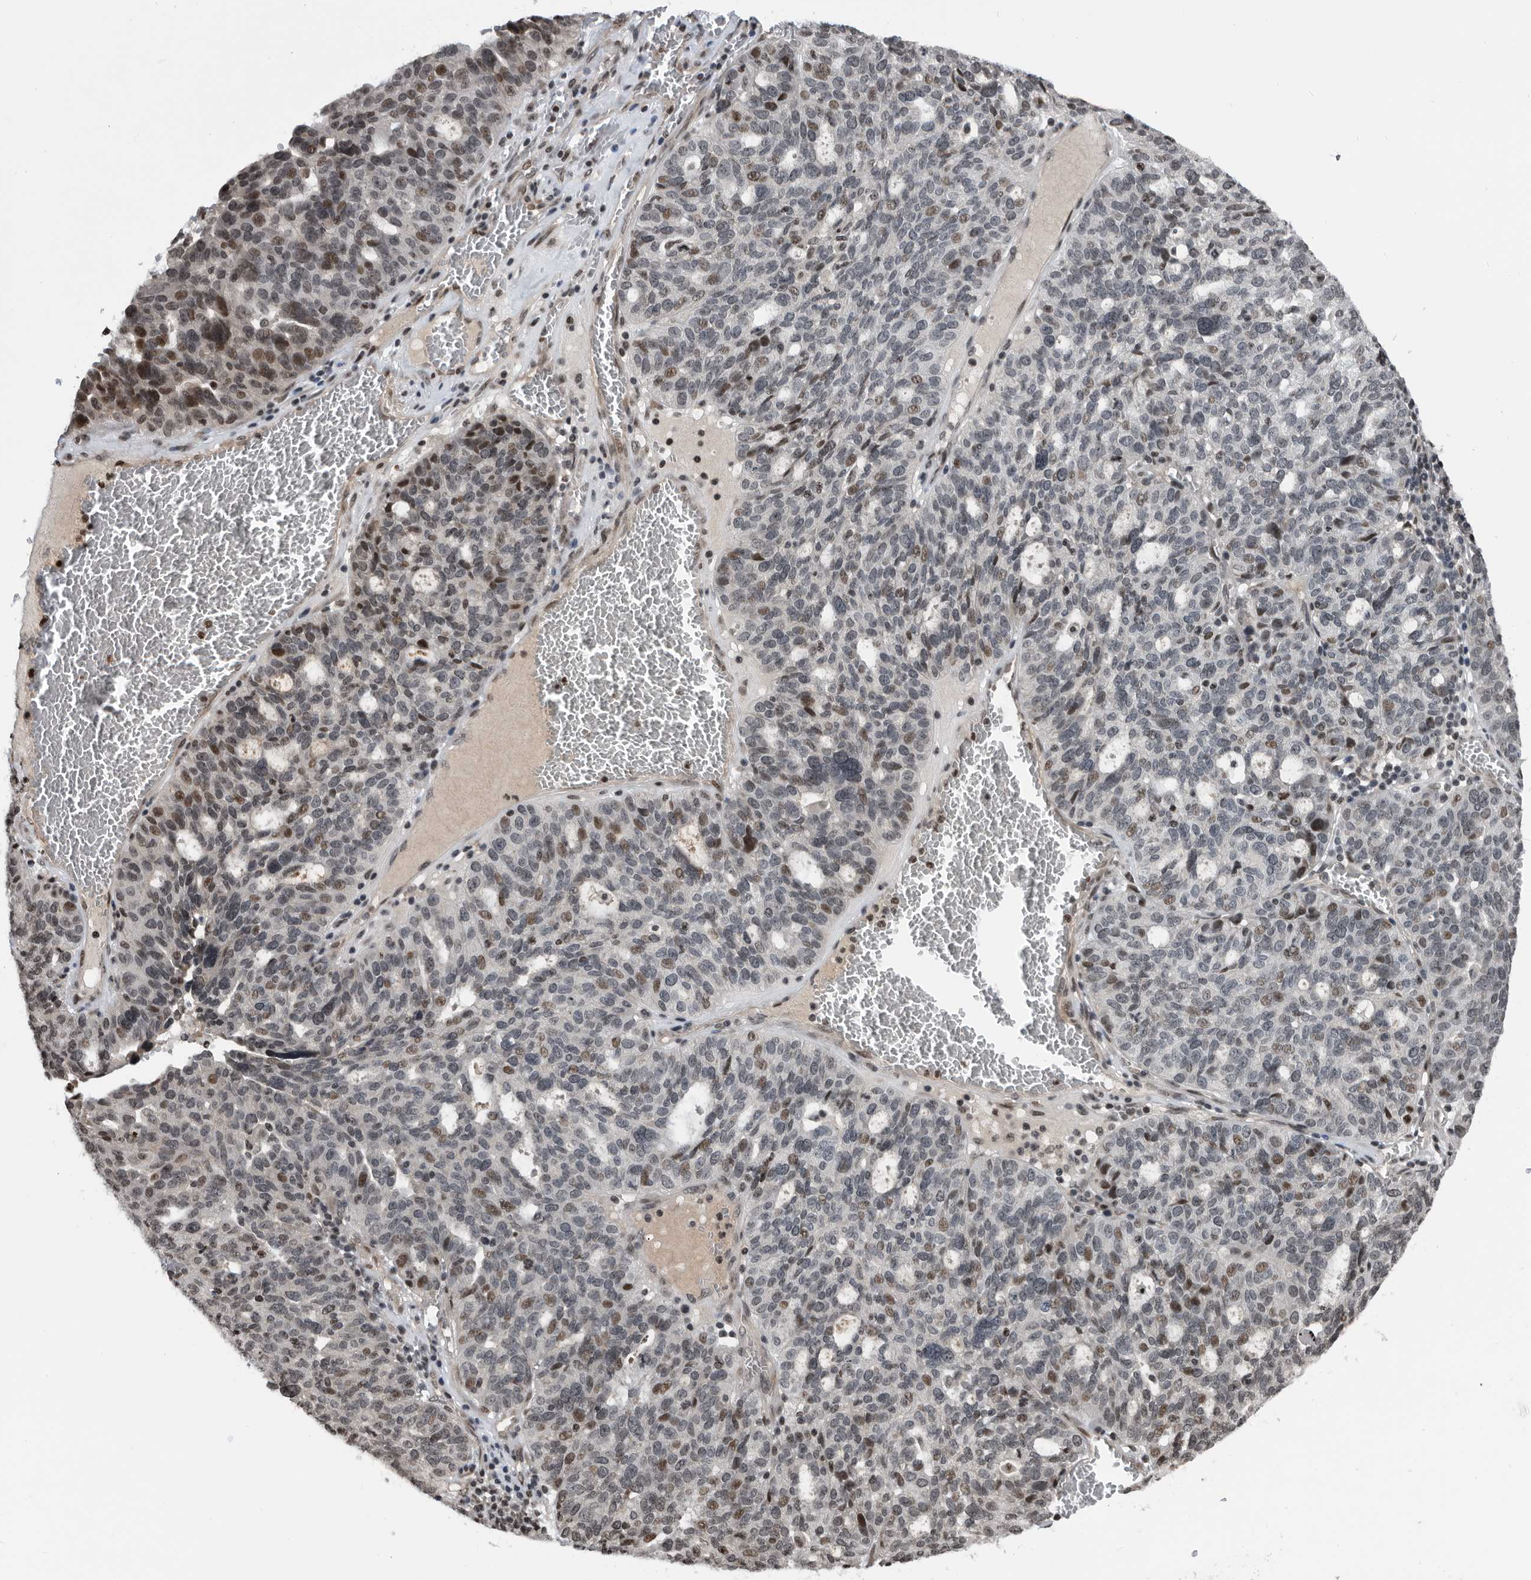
{"staining": {"intensity": "moderate", "quantity": "<25%", "location": "nuclear"}, "tissue": "ovarian cancer", "cell_type": "Tumor cells", "image_type": "cancer", "snomed": [{"axis": "morphology", "description": "Cystadenocarcinoma, serous, NOS"}, {"axis": "topography", "description": "Ovary"}], "caption": "The image demonstrates immunohistochemical staining of serous cystadenocarcinoma (ovarian). There is moderate nuclear expression is present in about <25% of tumor cells. (Brightfield microscopy of DAB IHC at high magnification).", "gene": "SNRNP48", "patient": {"sex": "female", "age": 59}}